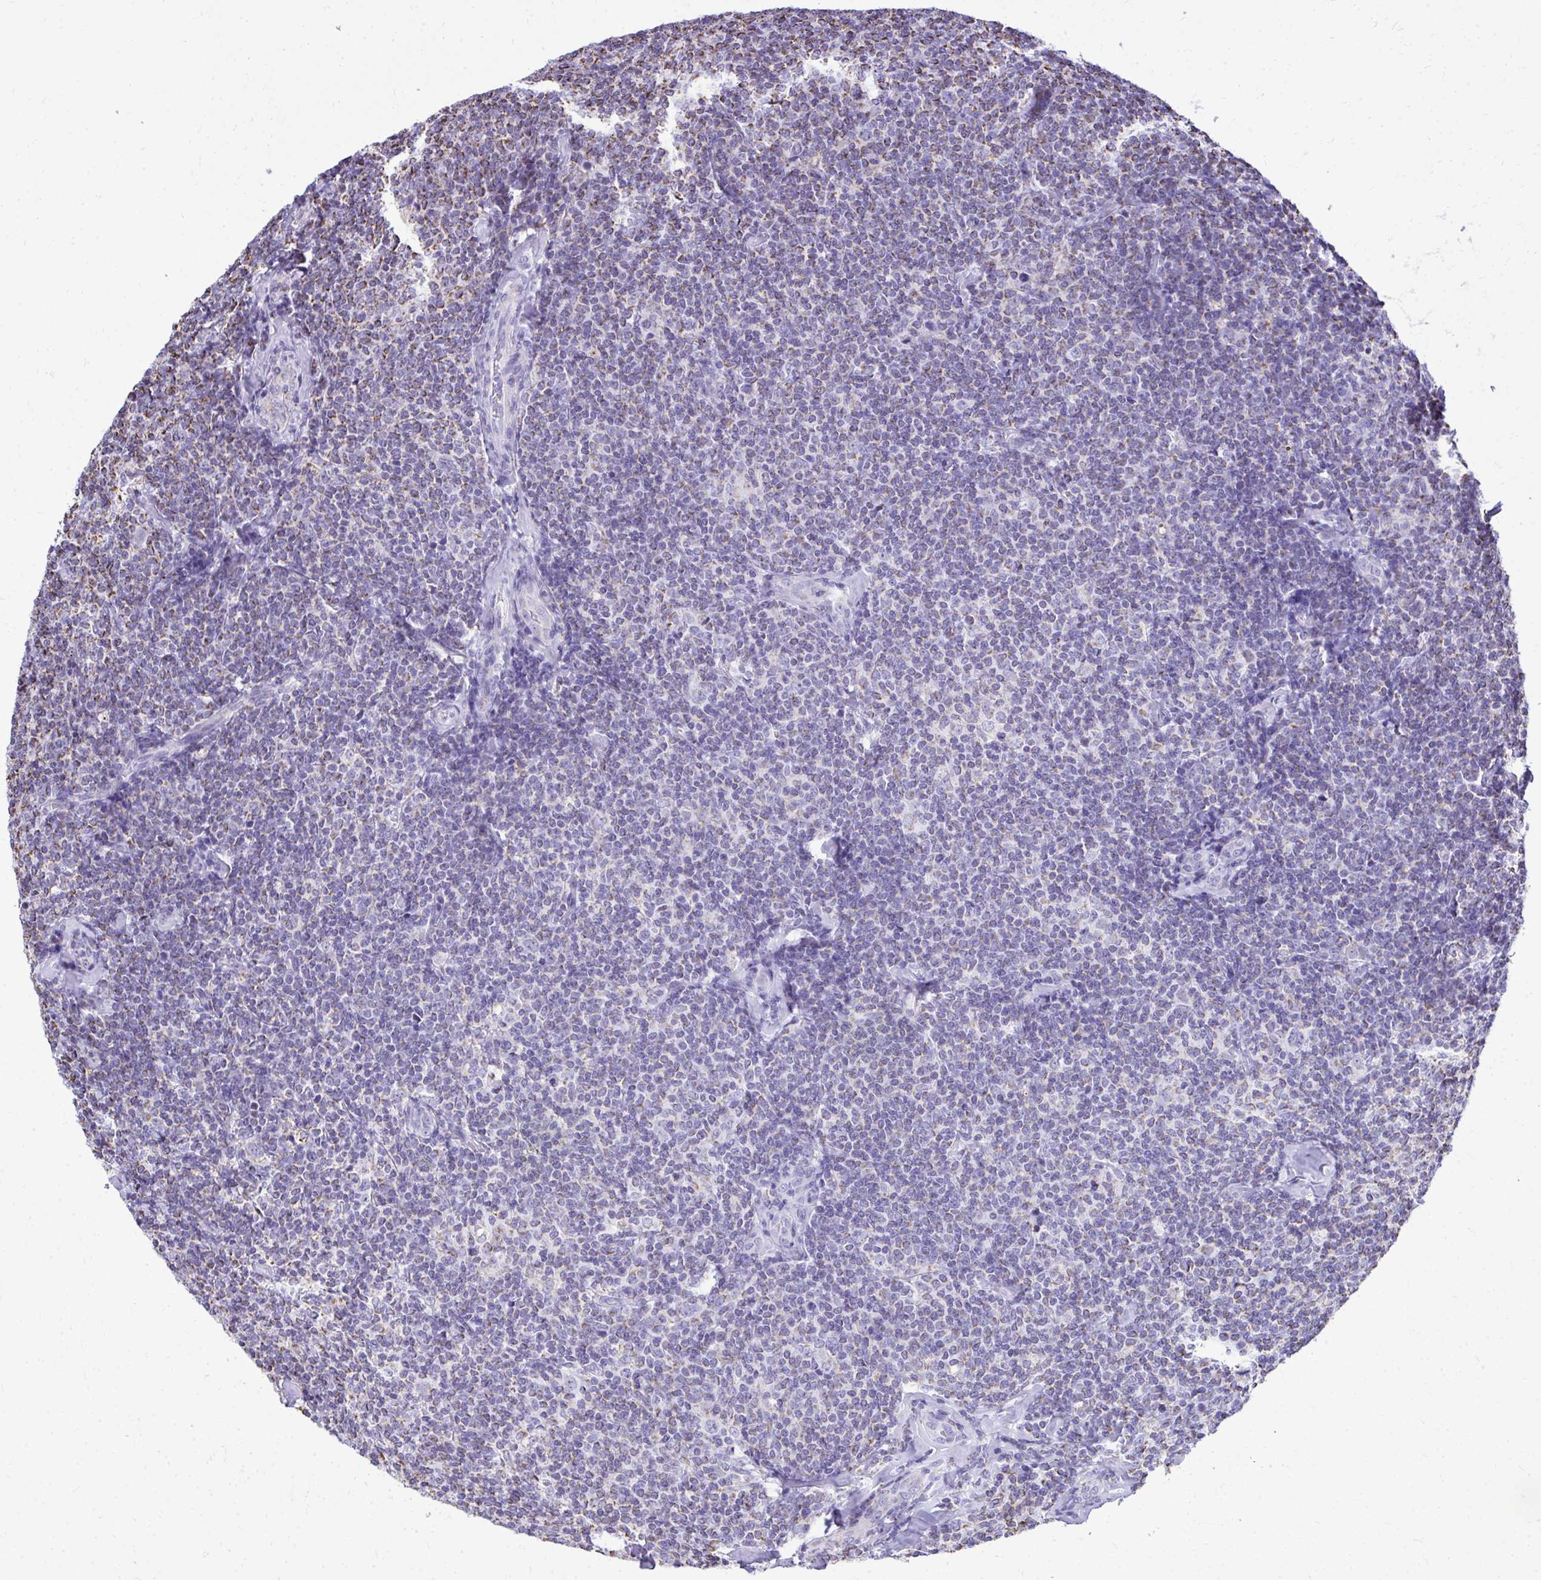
{"staining": {"intensity": "weak", "quantity": "<25%", "location": "cytoplasmic/membranous"}, "tissue": "lymphoma", "cell_type": "Tumor cells", "image_type": "cancer", "snomed": [{"axis": "morphology", "description": "Malignant lymphoma, non-Hodgkin's type, Low grade"}, {"axis": "topography", "description": "Lymph node"}], "caption": "There is no significant expression in tumor cells of lymphoma. (DAB (3,3'-diaminobenzidine) IHC visualized using brightfield microscopy, high magnification).", "gene": "MPZL2", "patient": {"sex": "female", "age": 56}}